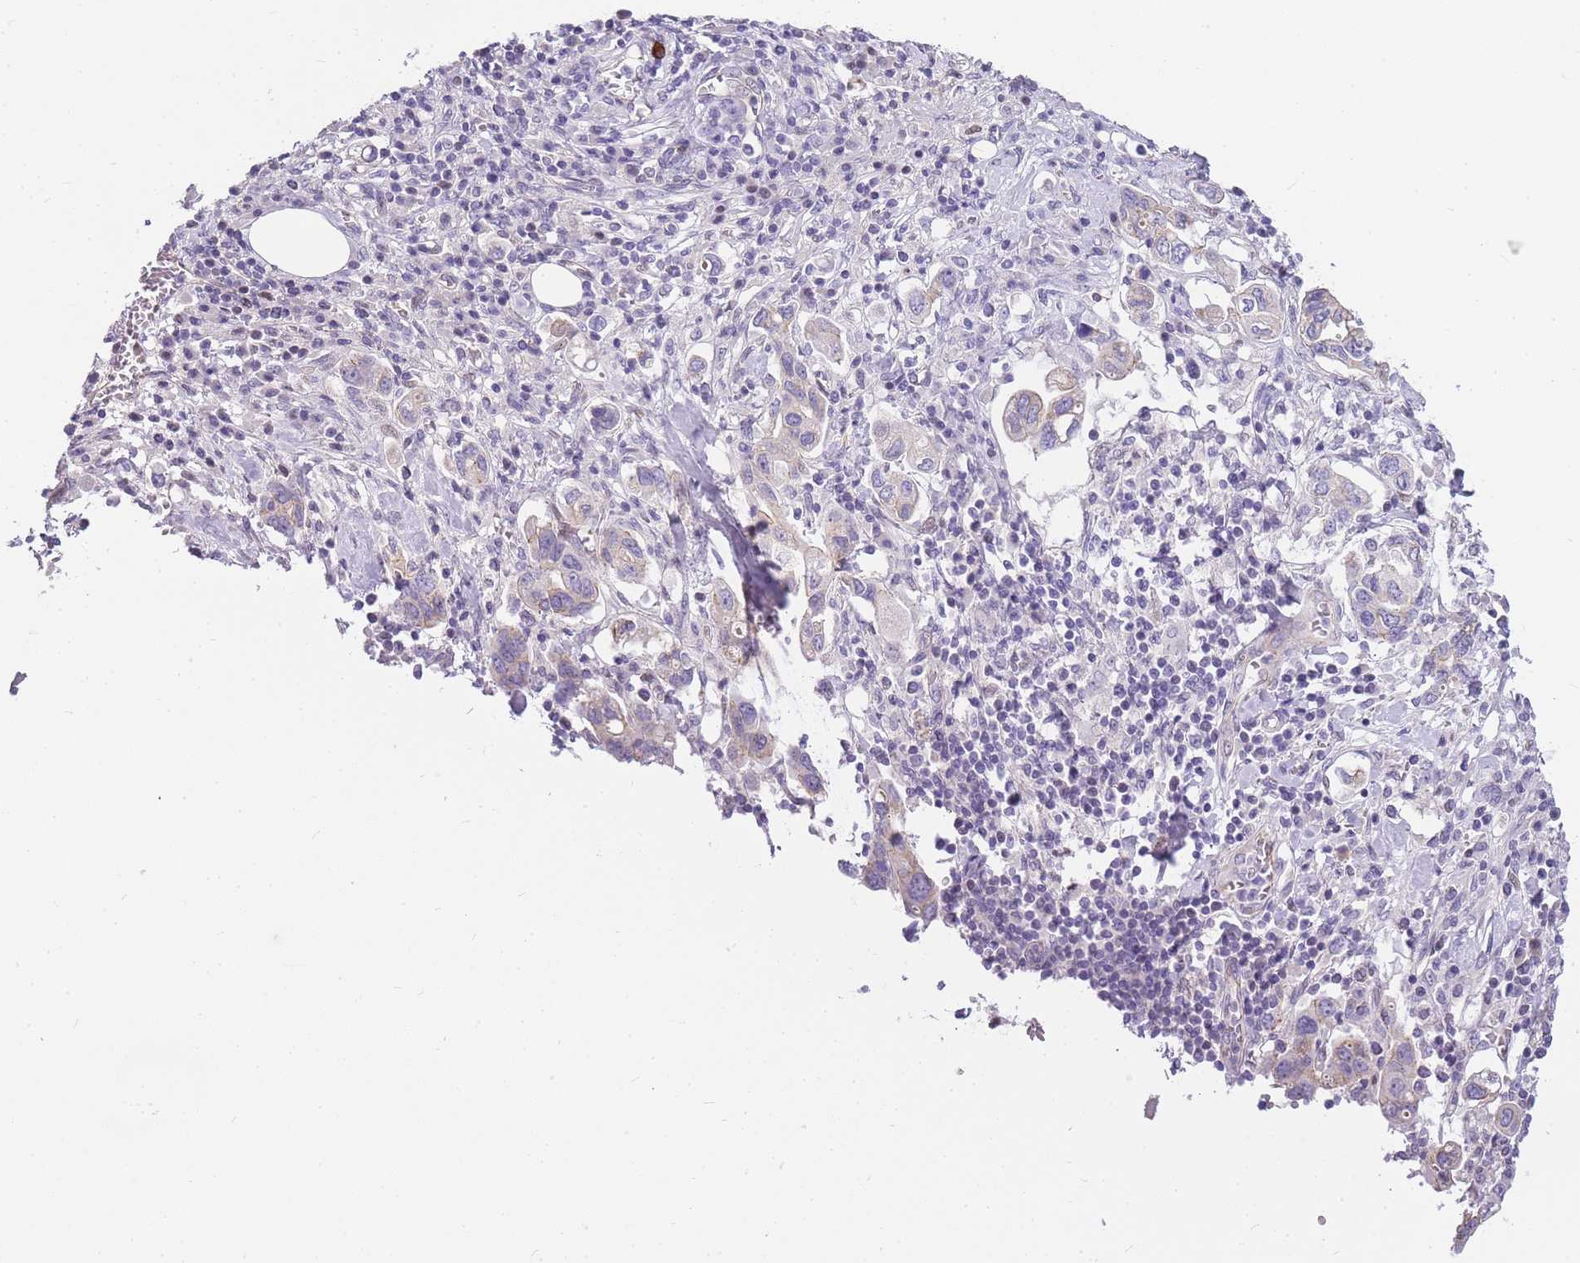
{"staining": {"intensity": "negative", "quantity": "none", "location": "none"}, "tissue": "stomach cancer", "cell_type": "Tumor cells", "image_type": "cancer", "snomed": [{"axis": "morphology", "description": "Adenocarcinoma, NOS"}, {"axis": "topography", "description": "Stomach, upper"}, {"axis": "topography", "description": "Stomach"}], "caption": "This is an immunohistochemistry (IHC) photomicrograph of stomach adenocarcinoma. There is no expression in tumor cells.", "gene": "CLBA1", "patient": {"sex": "male", "age": 62}}